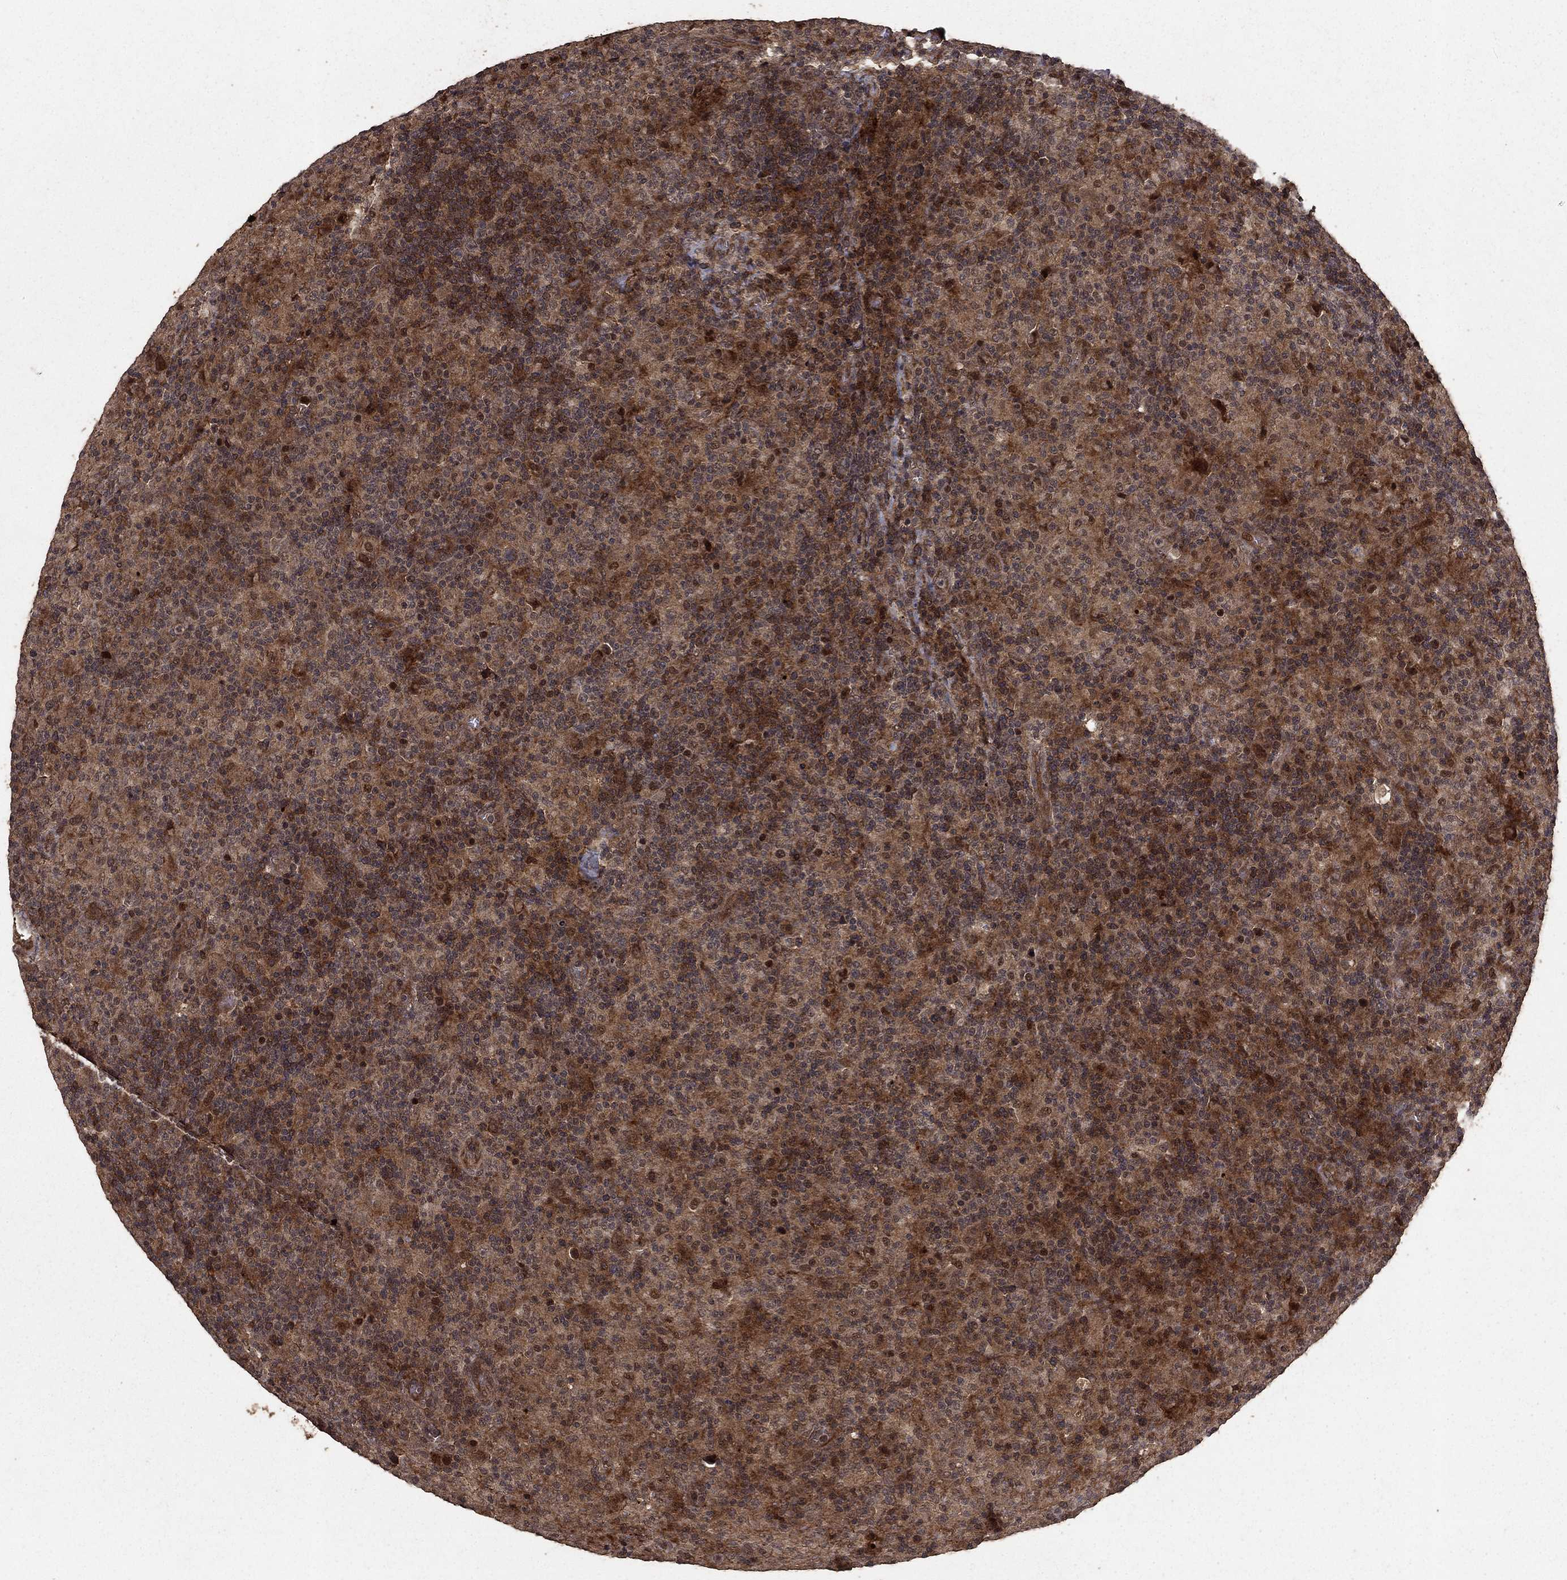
{"staining": {"intensity": "weak", "quantity": ">75%", "location": "cytoplasmic/membranous"}, "tissue": "lymphoma", "cell_type": "Tumor cells", "image_type": "cancer", "snomed": [{"axis": "morphology", "description": "Hodgkin's disease, NOS"}, {"axis": "topography", "description": "Lymph node"}], "caption": "A photomicrograph of Hodgkin's disease stained for a protein exhibits weak cytoplasmic/membranous brown staining in tumor cells.", "gene": "PRDM1", "patient": {"sex": "male", "age": 70}}